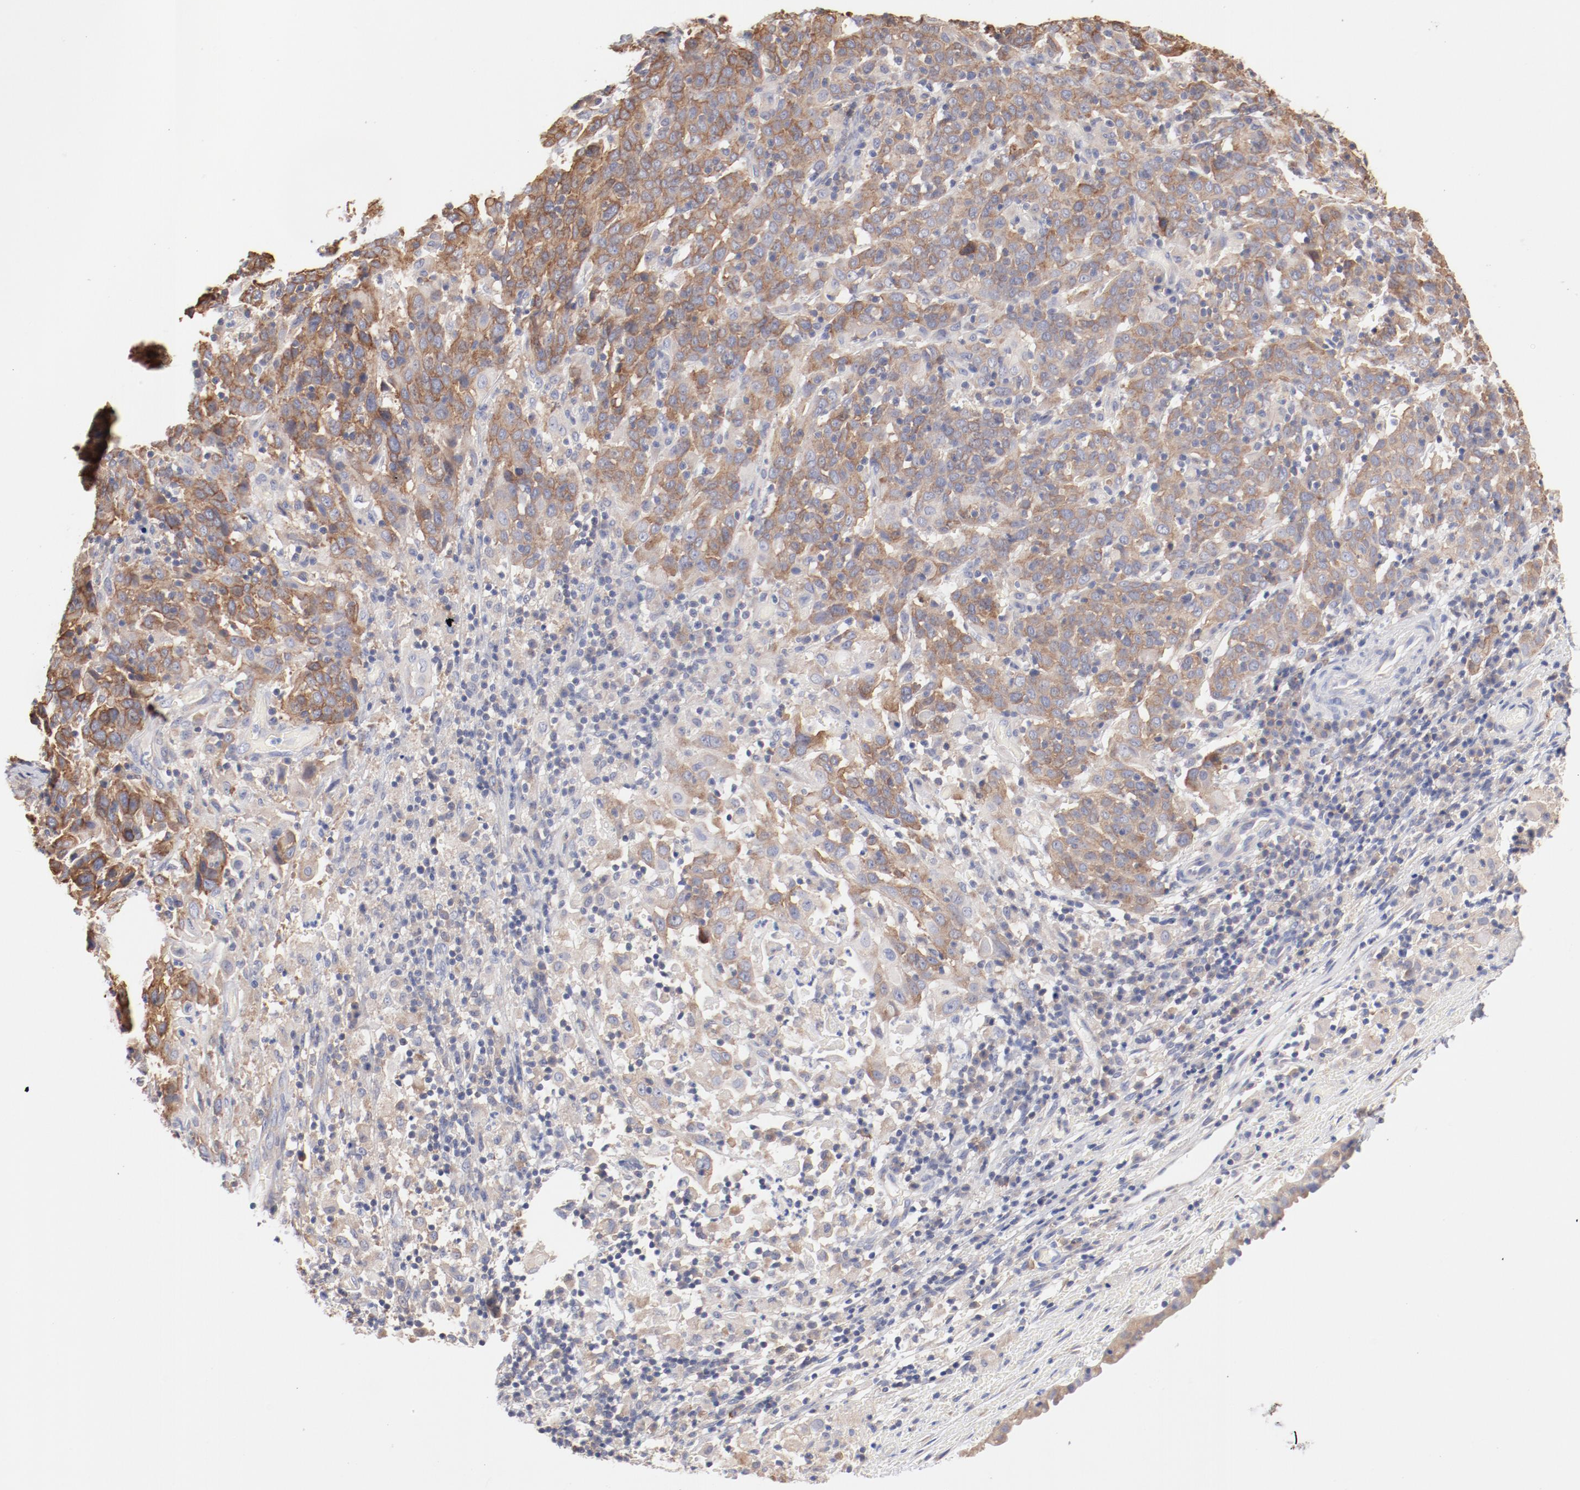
{"staining": {"intensity": "weak", "quantity": ">75%", "location": "cytoplasmic/membranous"}, "tissue": "cervical cancer", "cell_type": "Tumor cells", "image_type": "cancer", "snomed": [{"axis": "morphology", "description": "Normal tissue, NOS"}, {"axis": "morphology", "description": "Squamous cell carcinoma, NOS"}, {"axis": "topography", "description": "Cervix"}], "caption": "IHC staining of squamous cell carcinoma (cervical), which displays low levels of weak cytoplasmic/membranous expression in about >75% of tumor cells indicating weak cytoplasmic/membranous protein positivity. The staining was performed using DAB (brown) for protein detection and nuclei were counterstained in hematoxylin (blue).", "gene": "SETD3", "patient": {"sex": "female", "age": 67}}